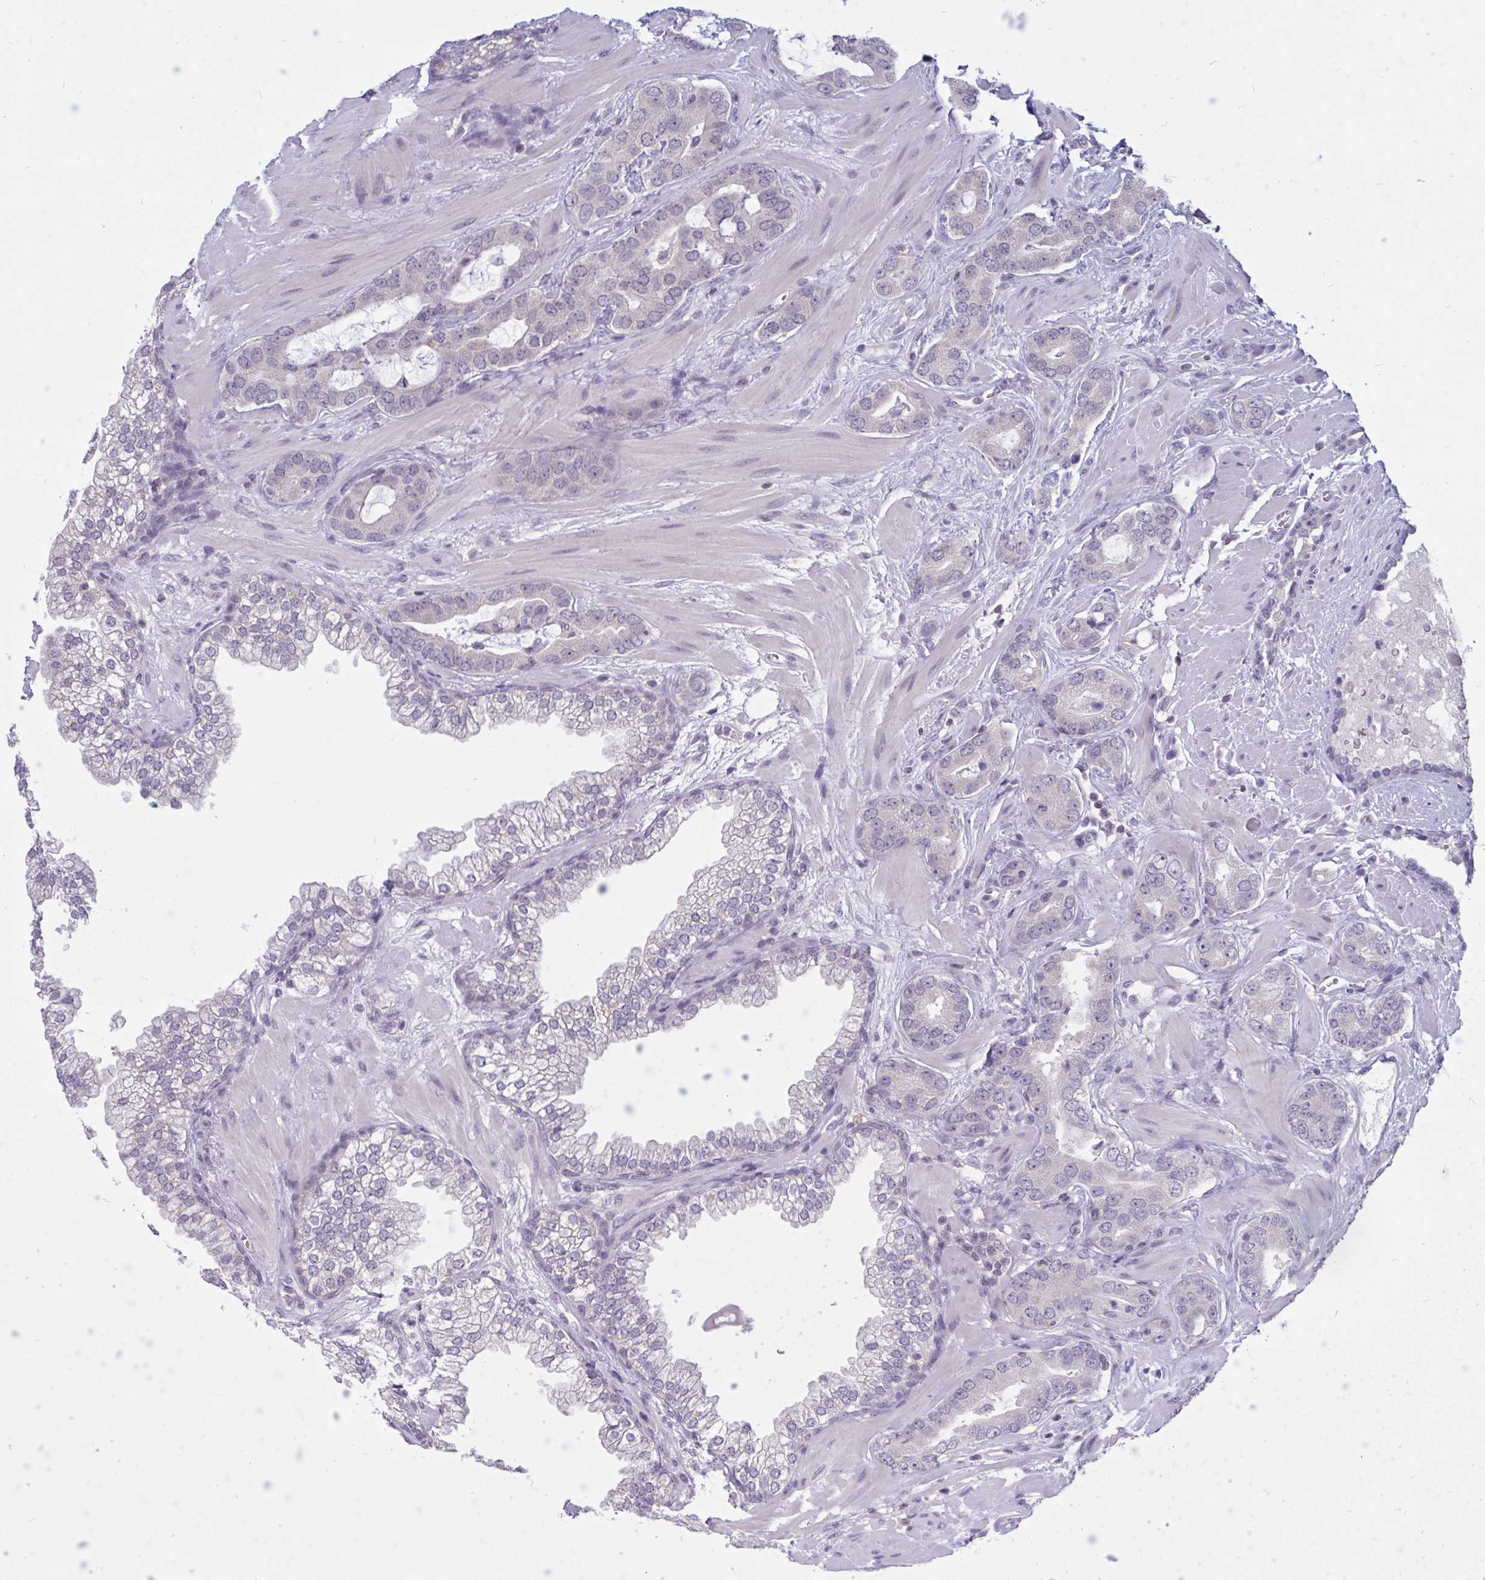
{"staining": {"intensity": "negative", "quantity": "none", "location": "none"}, "tissue": "prostate cancer", "cell_type": "Tumor cells", "image_type": "cancer", "snomed": [{"axis": "morphology", "description": "Adenocarcinoma, Low grade"}, {"axis": "topography", "description": "Prostate"}], "caption": "Protein analysis of low-grade adenocarcinoma (prostate) shows no significant staining in tumor cells.", "gene": "ARPP19", "patient": {"sex": "male", "age": 62}}